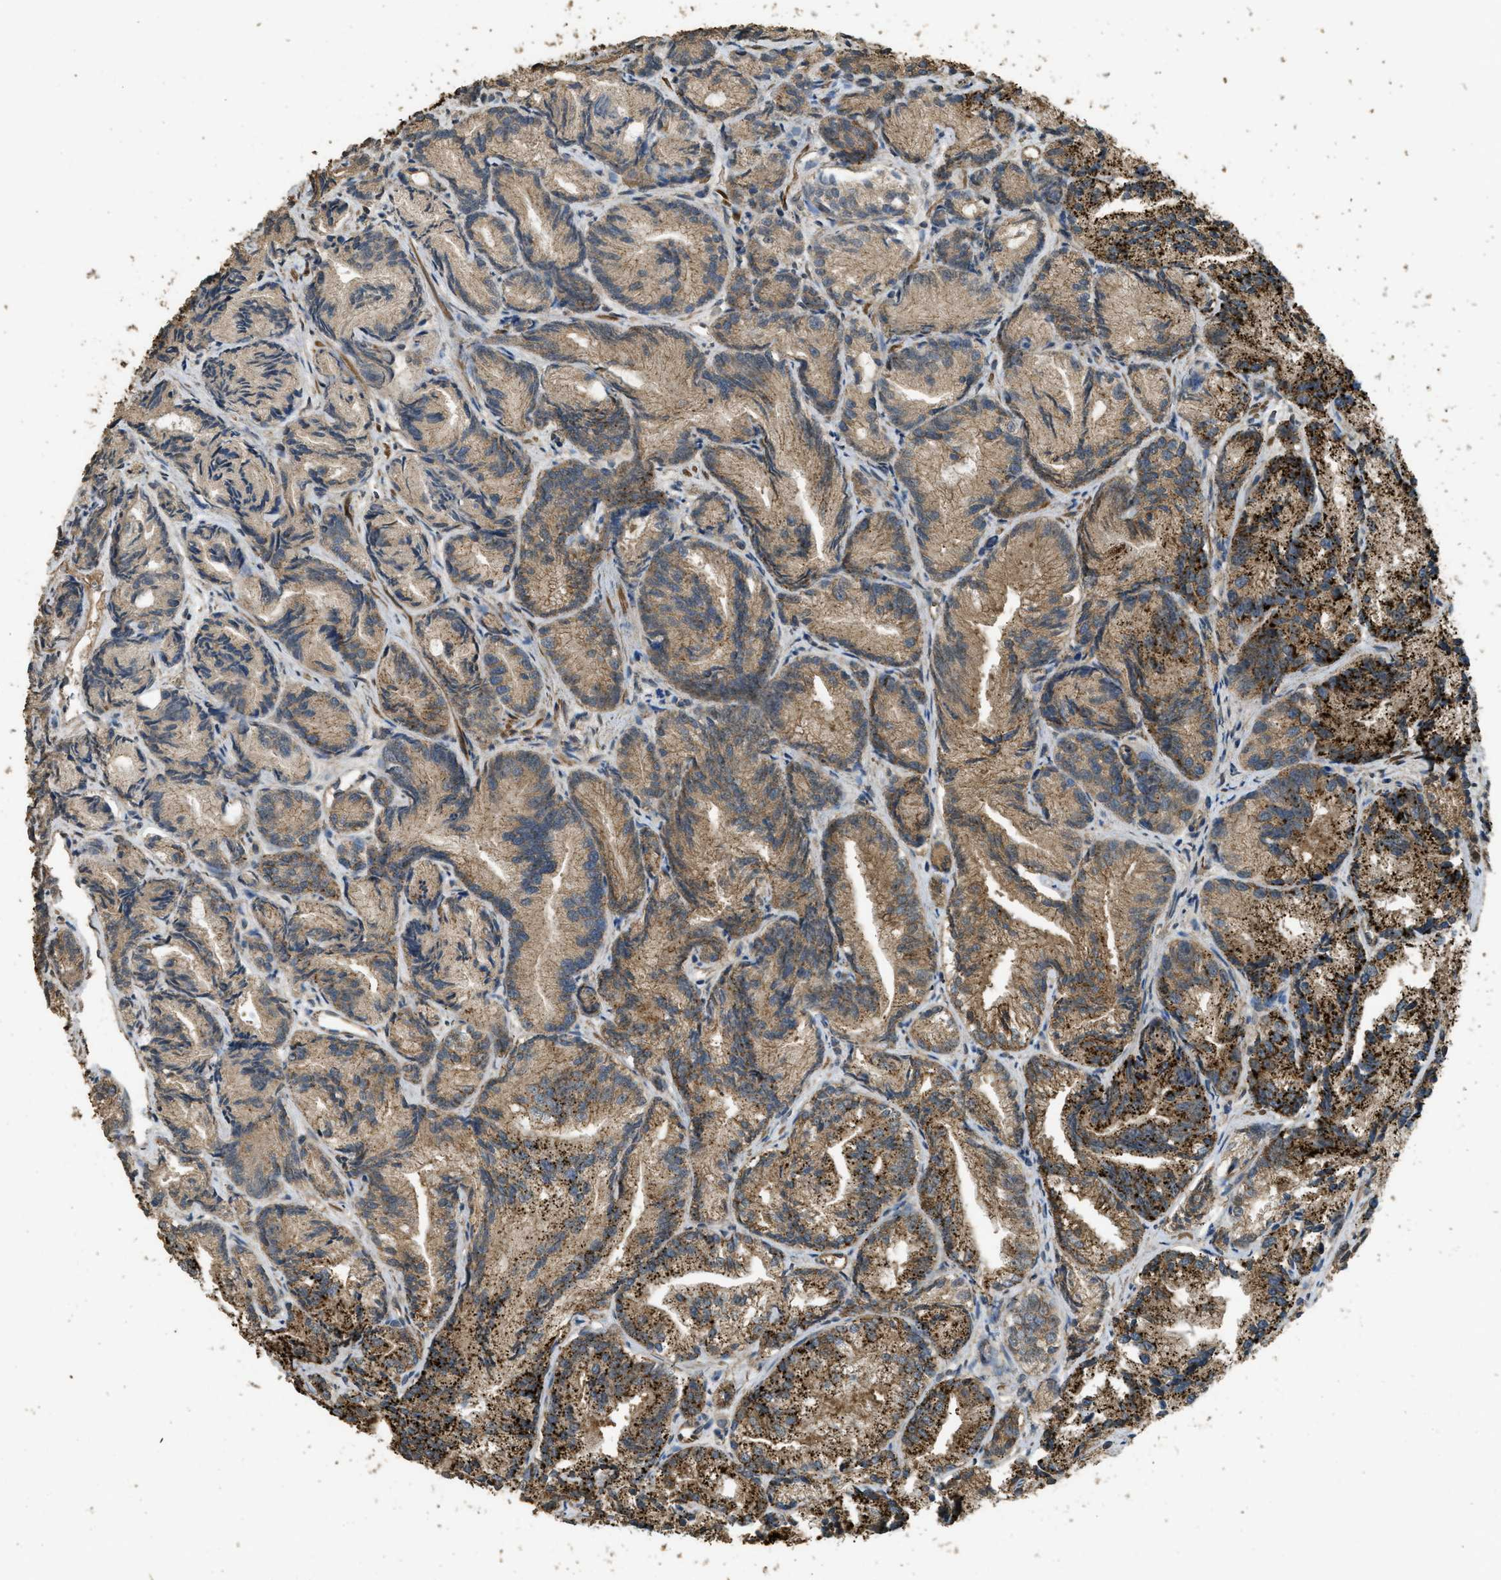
{"staining": {"intensity": "strong", "quantity": "25%-75%", "location": "cytoplasmic/membranous"}, "tissue": "prostate cancer", "cell_type": "Tumor cells", "image_type": "cancer", "snomed": [{"axis": "morphology", "description": "Adenocarcinoma, Low grade"}, {"axis": "topography", "description": "Prostate"}], "caption": "High-magnification brightfield microscopy of prostate cancer (adenocarcinoma (low-grade)) stained with DAB (3,3'-diaminobenzidine) (brown) and counterstained with hematoxylin (blue). tumor cells exhibit strong cytoplasmic/membranous expression is identified in about25%-75% of cells.", "gene": "CTPS1", "patient": {"sex": "male", "age": 89}}